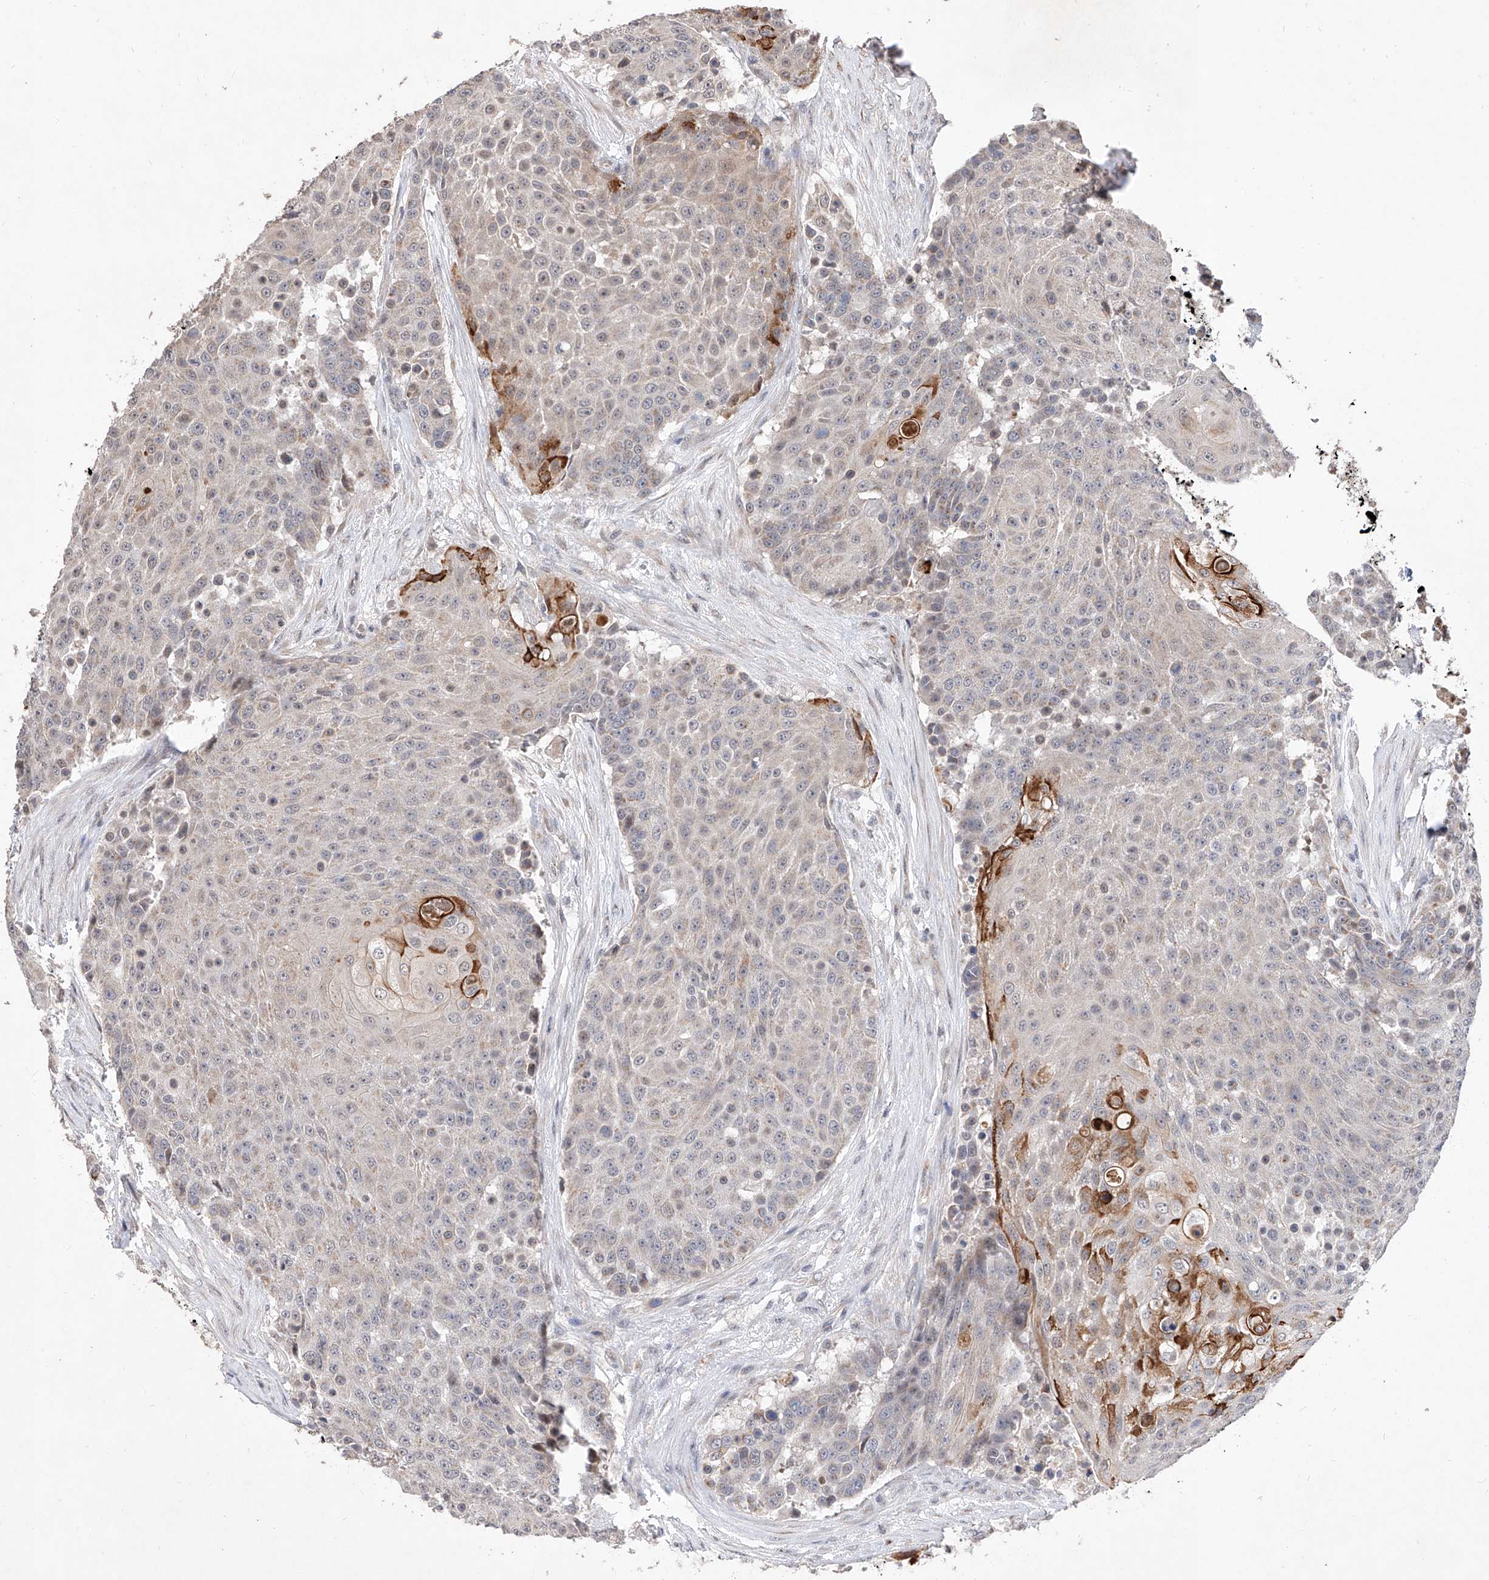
{"staining": {"intensity": "strong", "quantity": "<25%", "location": "cytoplasmic/membranous"}, "tissue": "urothelial cancer", "cell_type": "Tumor cells", "image_type": "cancer", "snomed": [{"axis": "morphology", "description": "Urothelial carcinoma, High grade"}, {"axis": "topography", "description": "Urinary bladder"}], "caption": "Immunohistochemistry (IHC) micrograph of urothelial cancer stained for a protein (brown), which demonstrates medium levels of strong cytoplasmic/membranous staining in approximately <25% of tumor cells.", "gene": "MFSD4B", "patient": {"sex": "female", "age": 63}}